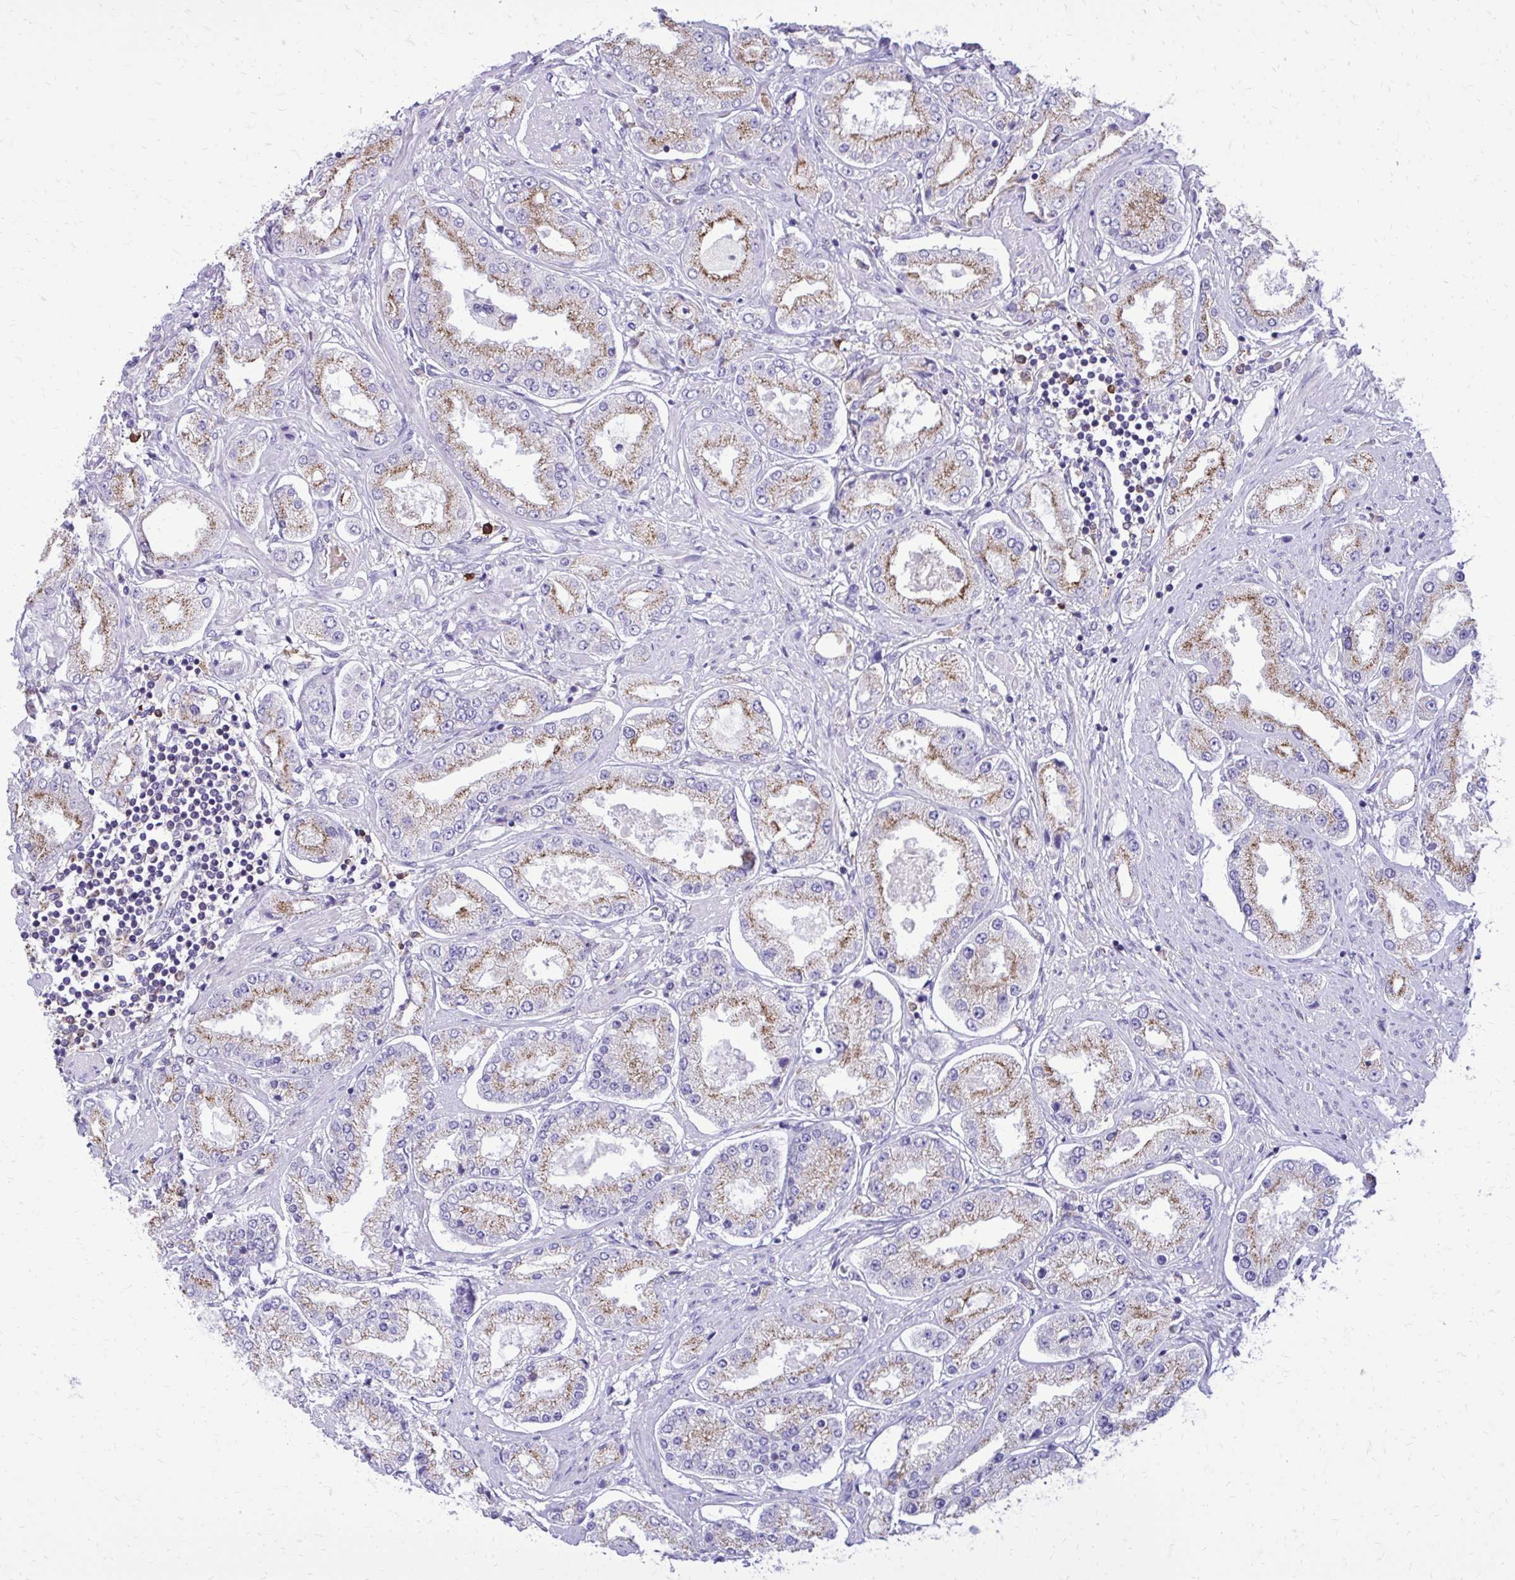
{"staining": {"intensity": "weak", "quantity": ">75%", "location": "cytoplasmic/membranous"}, "tissue": "prostate cancer", "cell_type": "Tumor cells", "image_type": "cancer", "snomed": [{"axis": "morphology", "description": "Adenocarcinoma, High grade"}, {"axis": "topography", "description": "Prostate"}], "caption": "Brown immunohistochemical staining in prostate cancer demonstrates weak cytoplasmic/membranous expression in about >75% of tumor cells.", "gene": "CAT", "patient": {"sex": "male", "age": 69}}